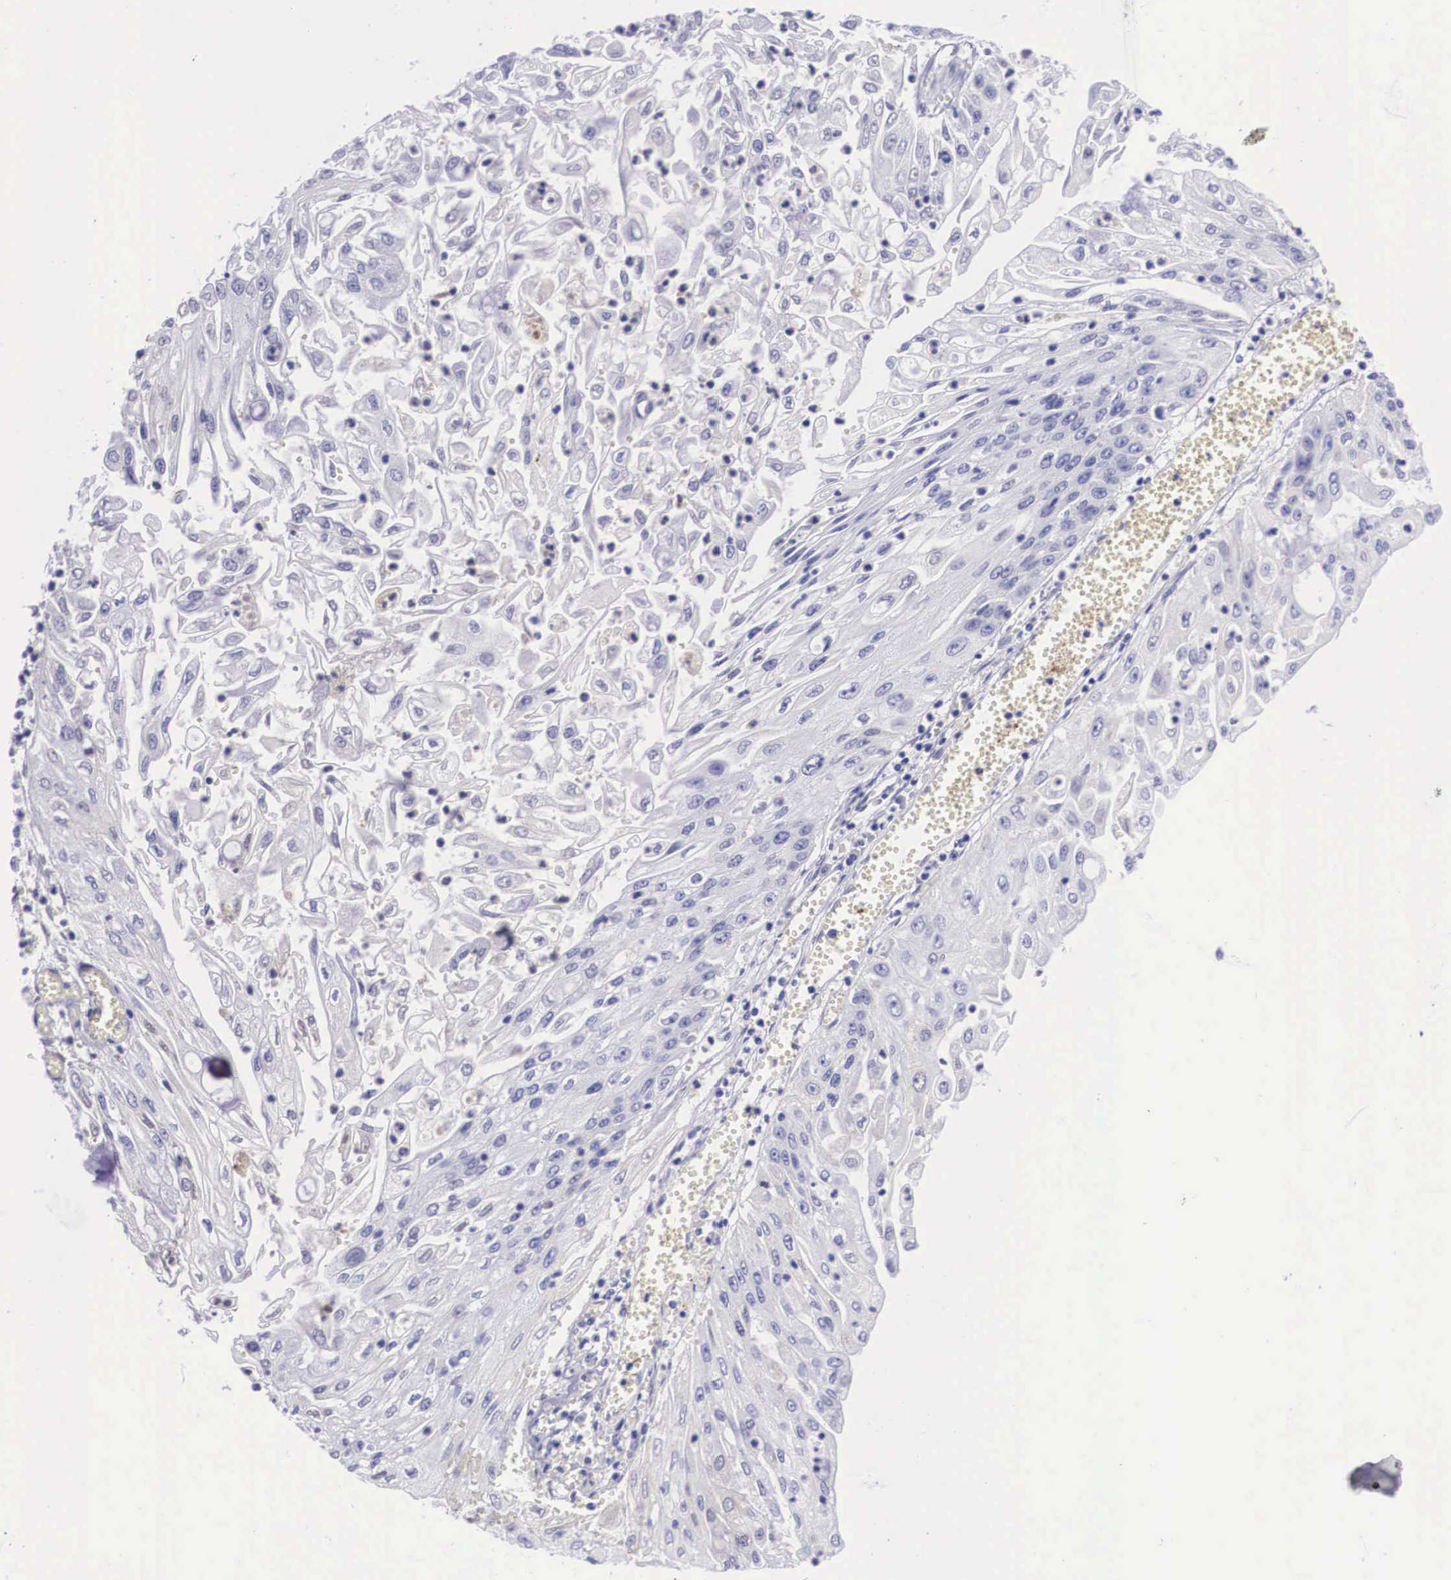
{"staining": {"intensity": "negative", "quantity": "none", "location": "none"}, "tissue": "endometrial cancer", "cell_type": "Tumor cells", "image_type": "cancer", "snomed": [{"axis": "morphology", "description": "Adenocarcinoma, NOS"}, {"axis": "topography", "description": "Endometrium"}], "caption": "Endometrial adenocarcinoma stained for a protein using IHC exhibits no expression tumor cells.", "gene": "PLG", "patient": {"sex": "female", "age": 75}}